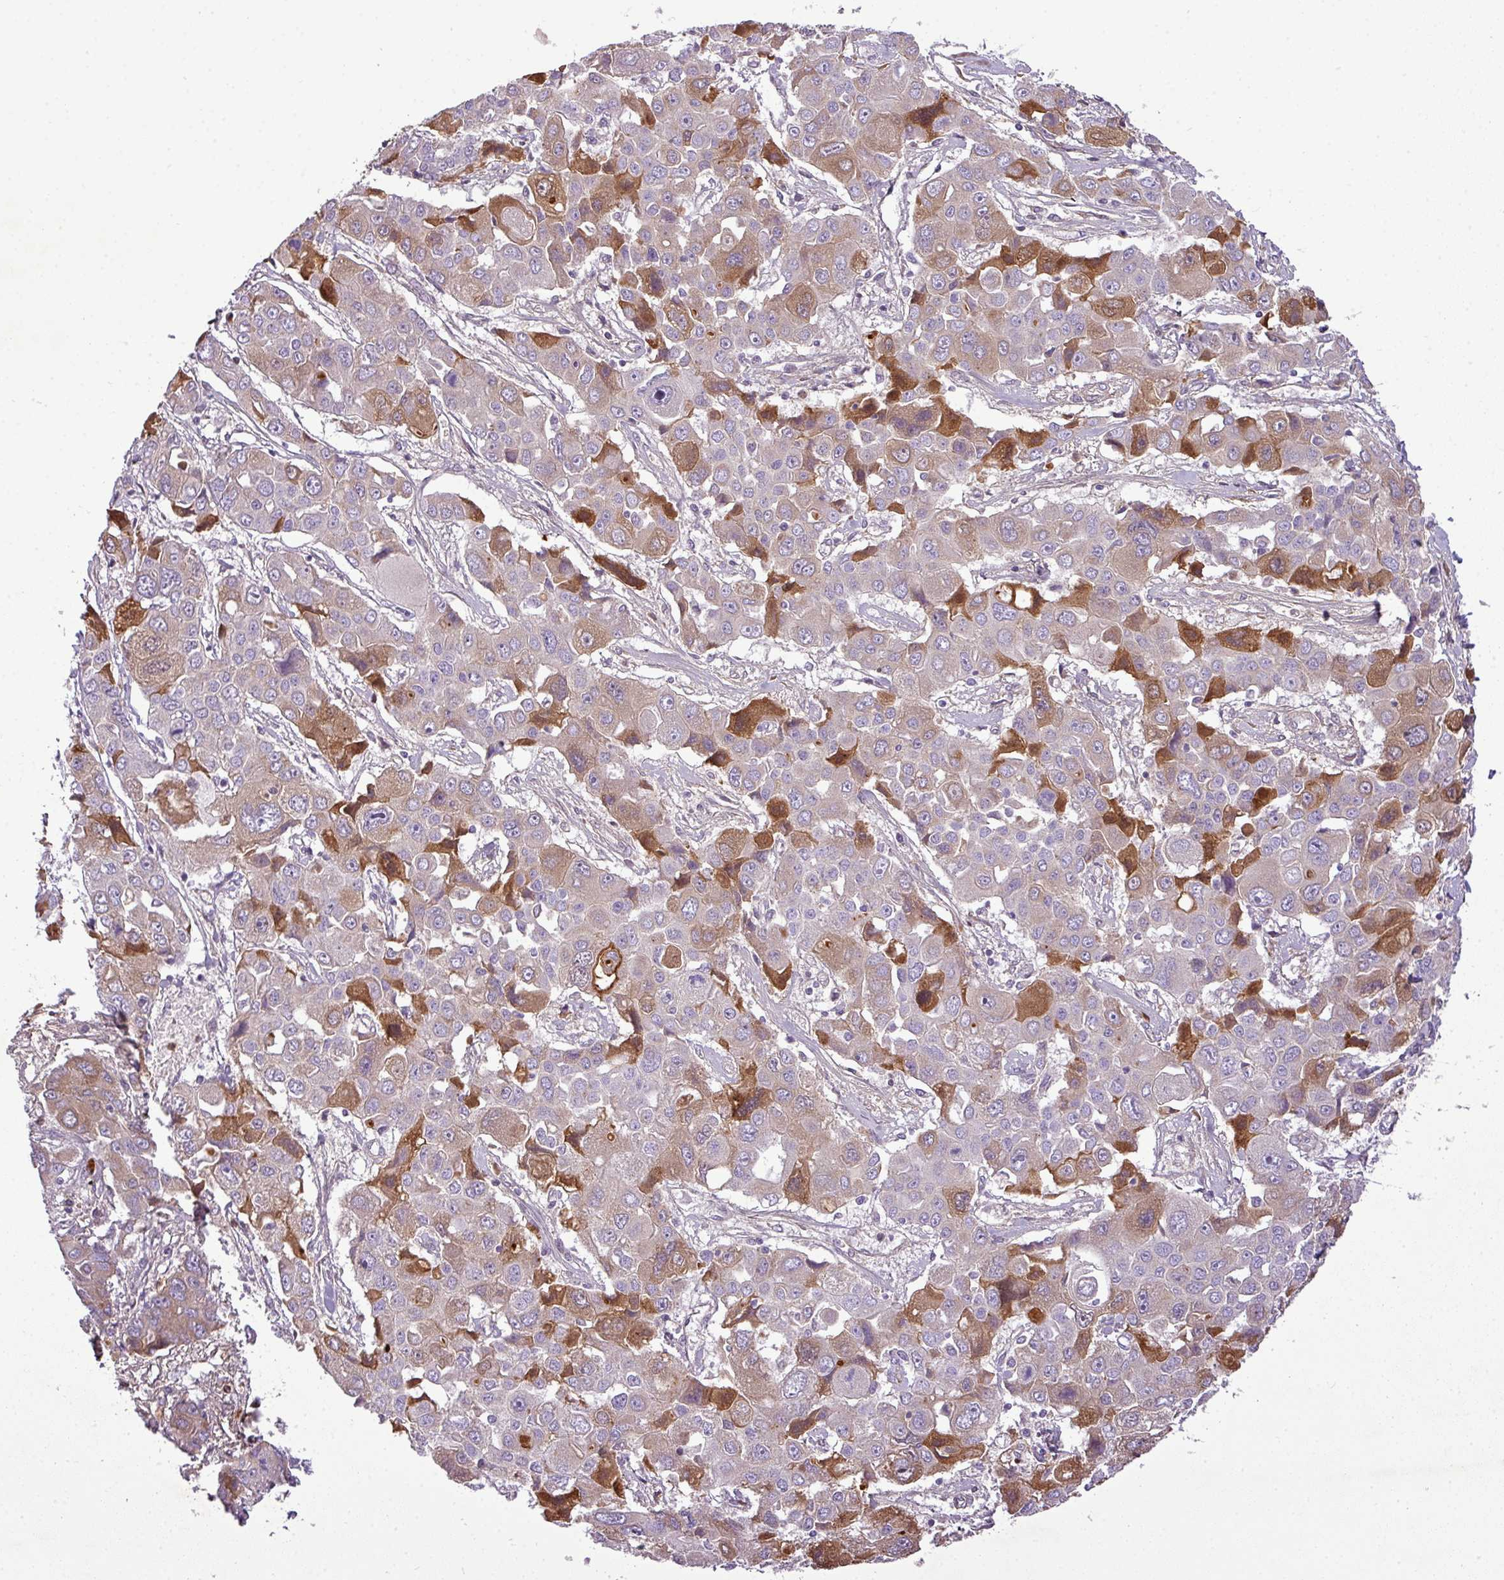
{"staining": {"intensity": "moderate", "quantity": "<25%", "location": "cytoplasmic/membranous"}, "tissue": "liver cancer", "cell_type": "Tumor cells", "image_type": "cancer", "snomed": [{"axis": "morphology", "description": "Cholangiocarcinoma"}, {"axis": "topography", "description": "Liver"}], "caption": "Immunohistochemistry (IHC) micrograph of neoplastic tissue: liver cancer (cholangiocarcinoma) stained using immunohistochemistry reveals low levels of moderate protein expression localized specifically in the cytoplasmic/membranous of tumor cells, appearing as a cytoplasmic/membranous brown color.", "gene": "C4B", "patient": {"sex": "male", "age": 67}}